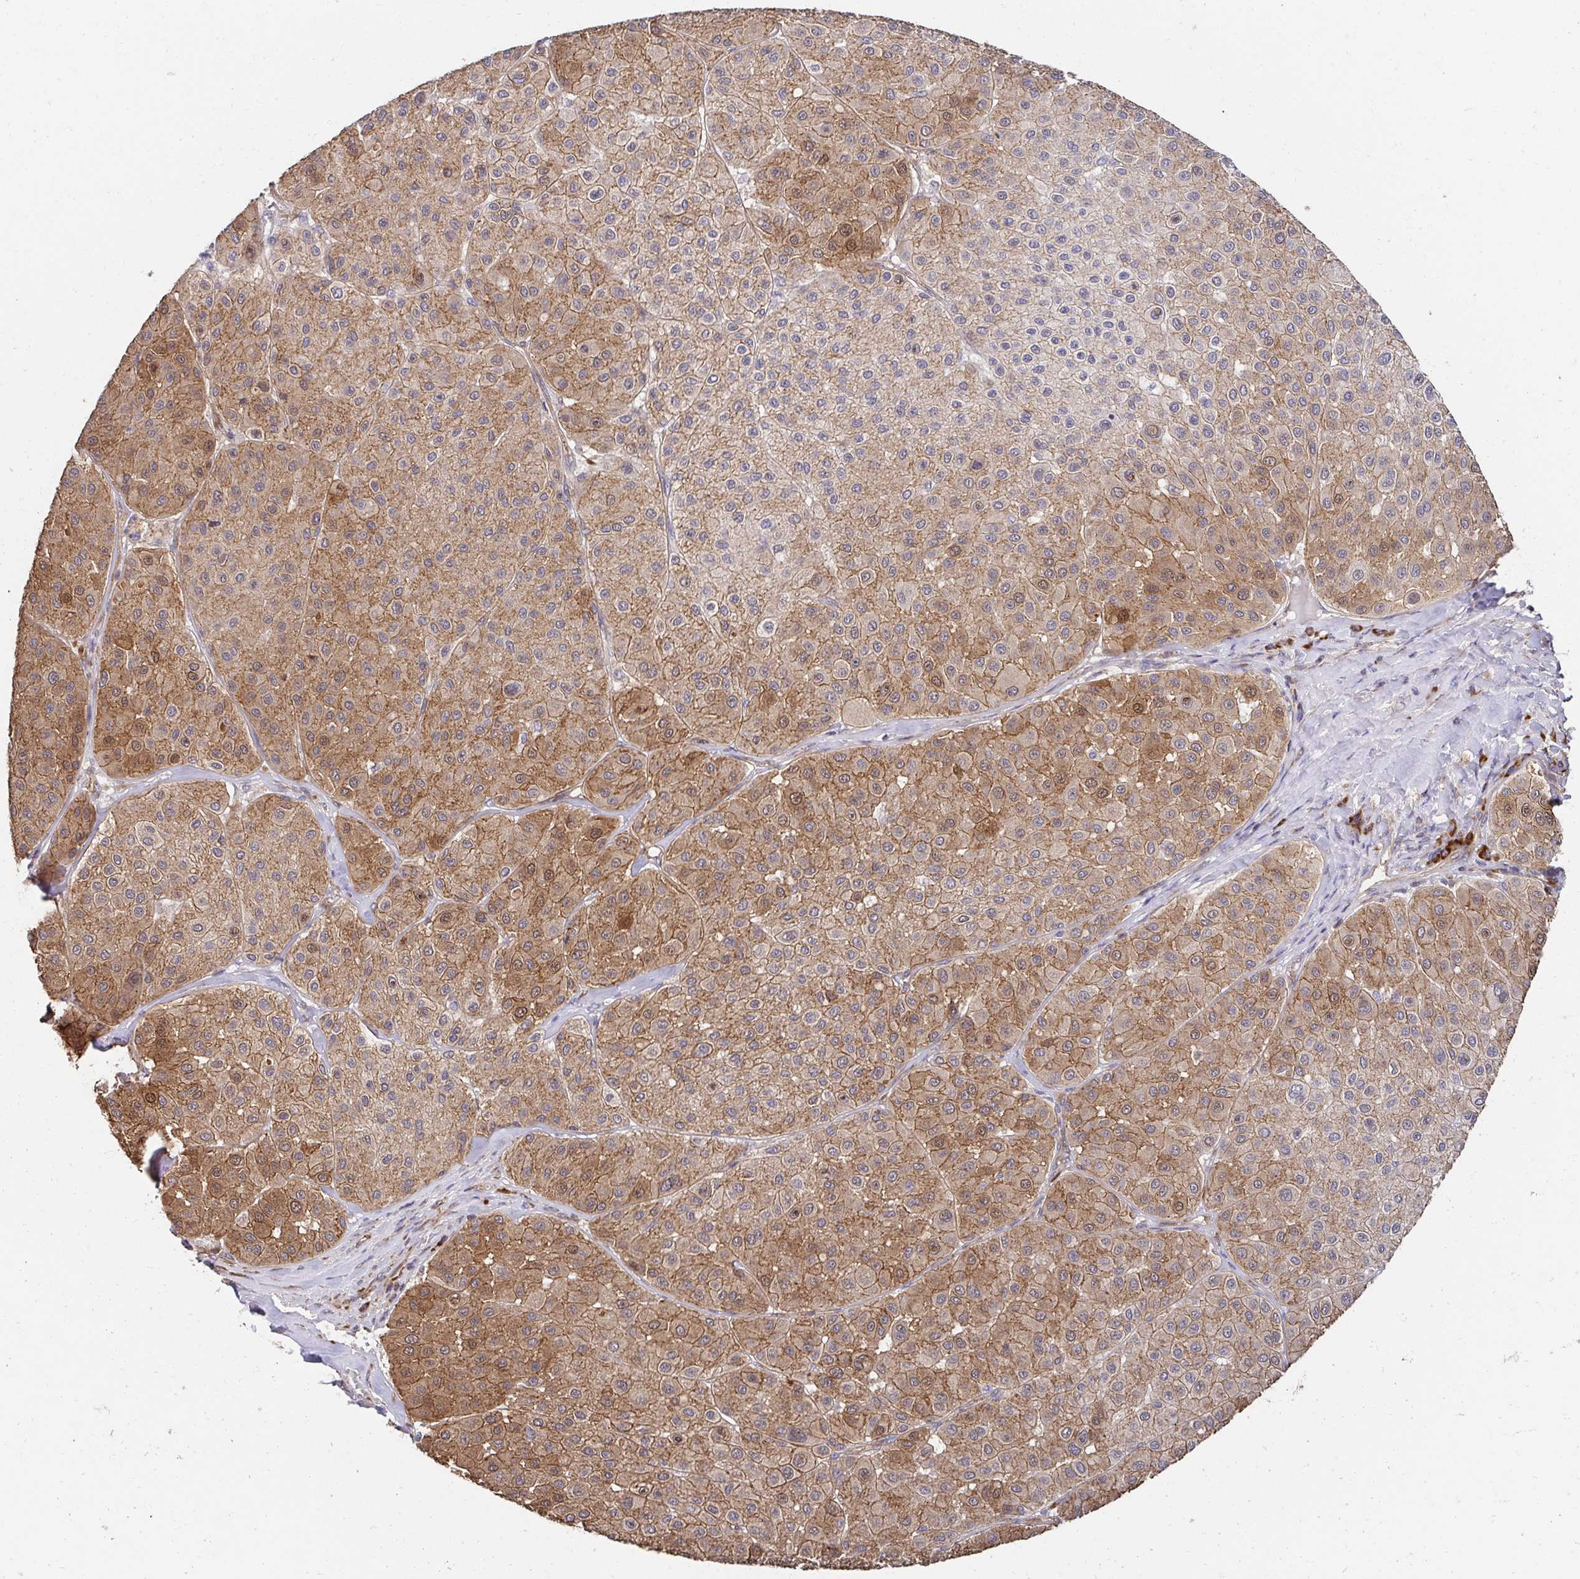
{"staining": {"intensity": "moderate", "quantity": ">75%", "location": "cytoplasmic/membranous,nuclear"}, "tissue": "melanoma", "cell_type": "Tumor cells", "image_type": "cancer", "snomed": [{"axis": "morphology", "description": "Malignant melanoma, Metastatic site"}, {"axis": "topography", "description": "Smooth muscle"}], "caption": "This is an image of immunohistochemistry staining of melanoma, which shows moderate positivity in the cytoplasmic/membranous and nuclear of tumor cells.", "gene": "APBB1", "patient": {"sex": "male", "age": 41}}